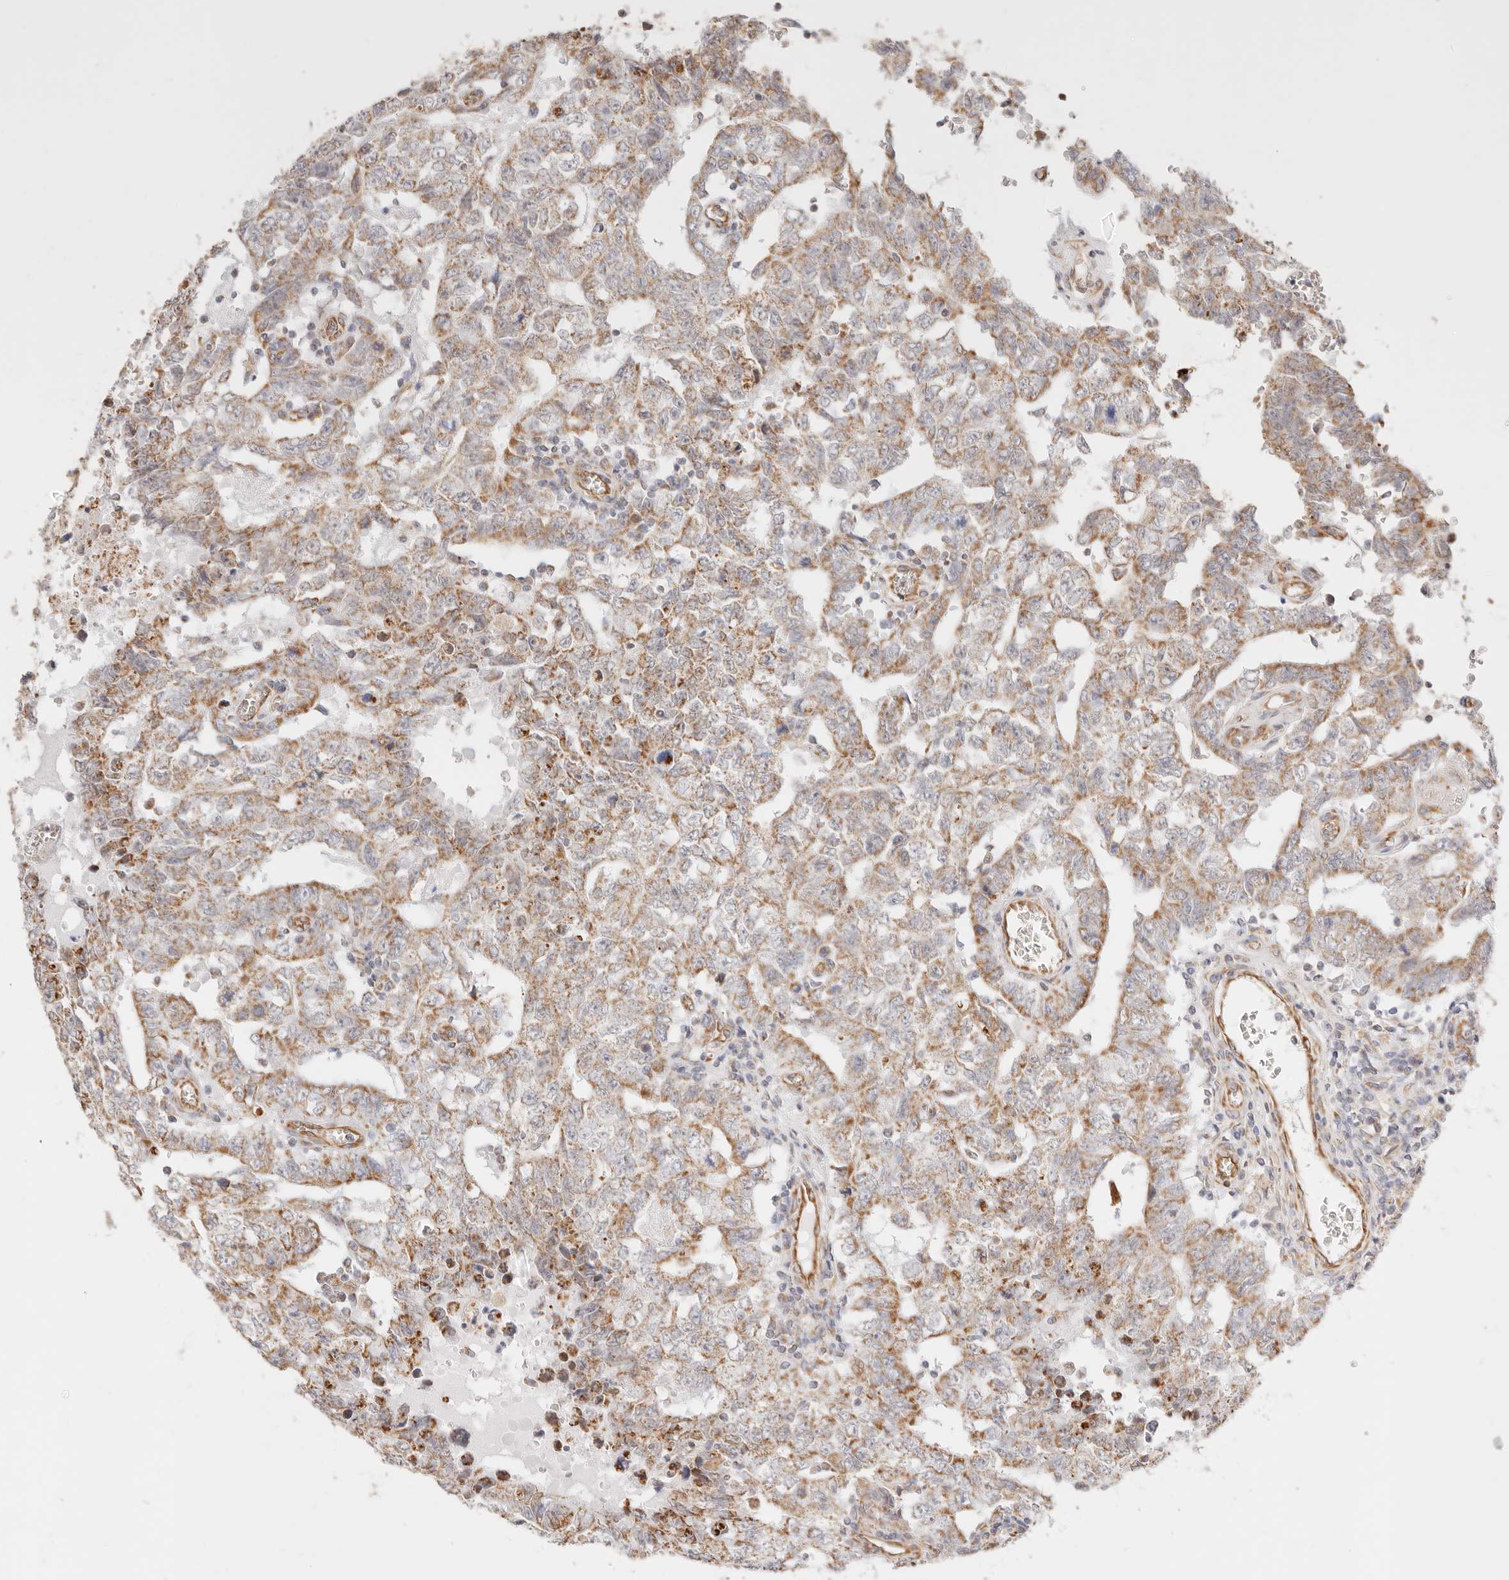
{"staining": {"intensity": "moderate", "quantity": ">75%", "location": "cytoplasmic/membranous"}, "tissue": "testis cancer", "cell_type": "Tumor cells", "image_type": "cancer", "snomed": [{"axis": "morphology", "description": "Carcinoma, Embryonal, NOS"}, {"axis": "topography", "description": "Testis"}], "caption": "IHC histopathology image of neoplastic tissue: embryonal carcinoma (testis) stained using IHC reveals medium levels of moderate protein expression localized specifically in the cytoplasmic/membranous of tumor cells, appearing as a cytoplasmic/membranous brown color.", "gene": "ZC3H11A", "patient": {"sex": "male", "age": 26}}